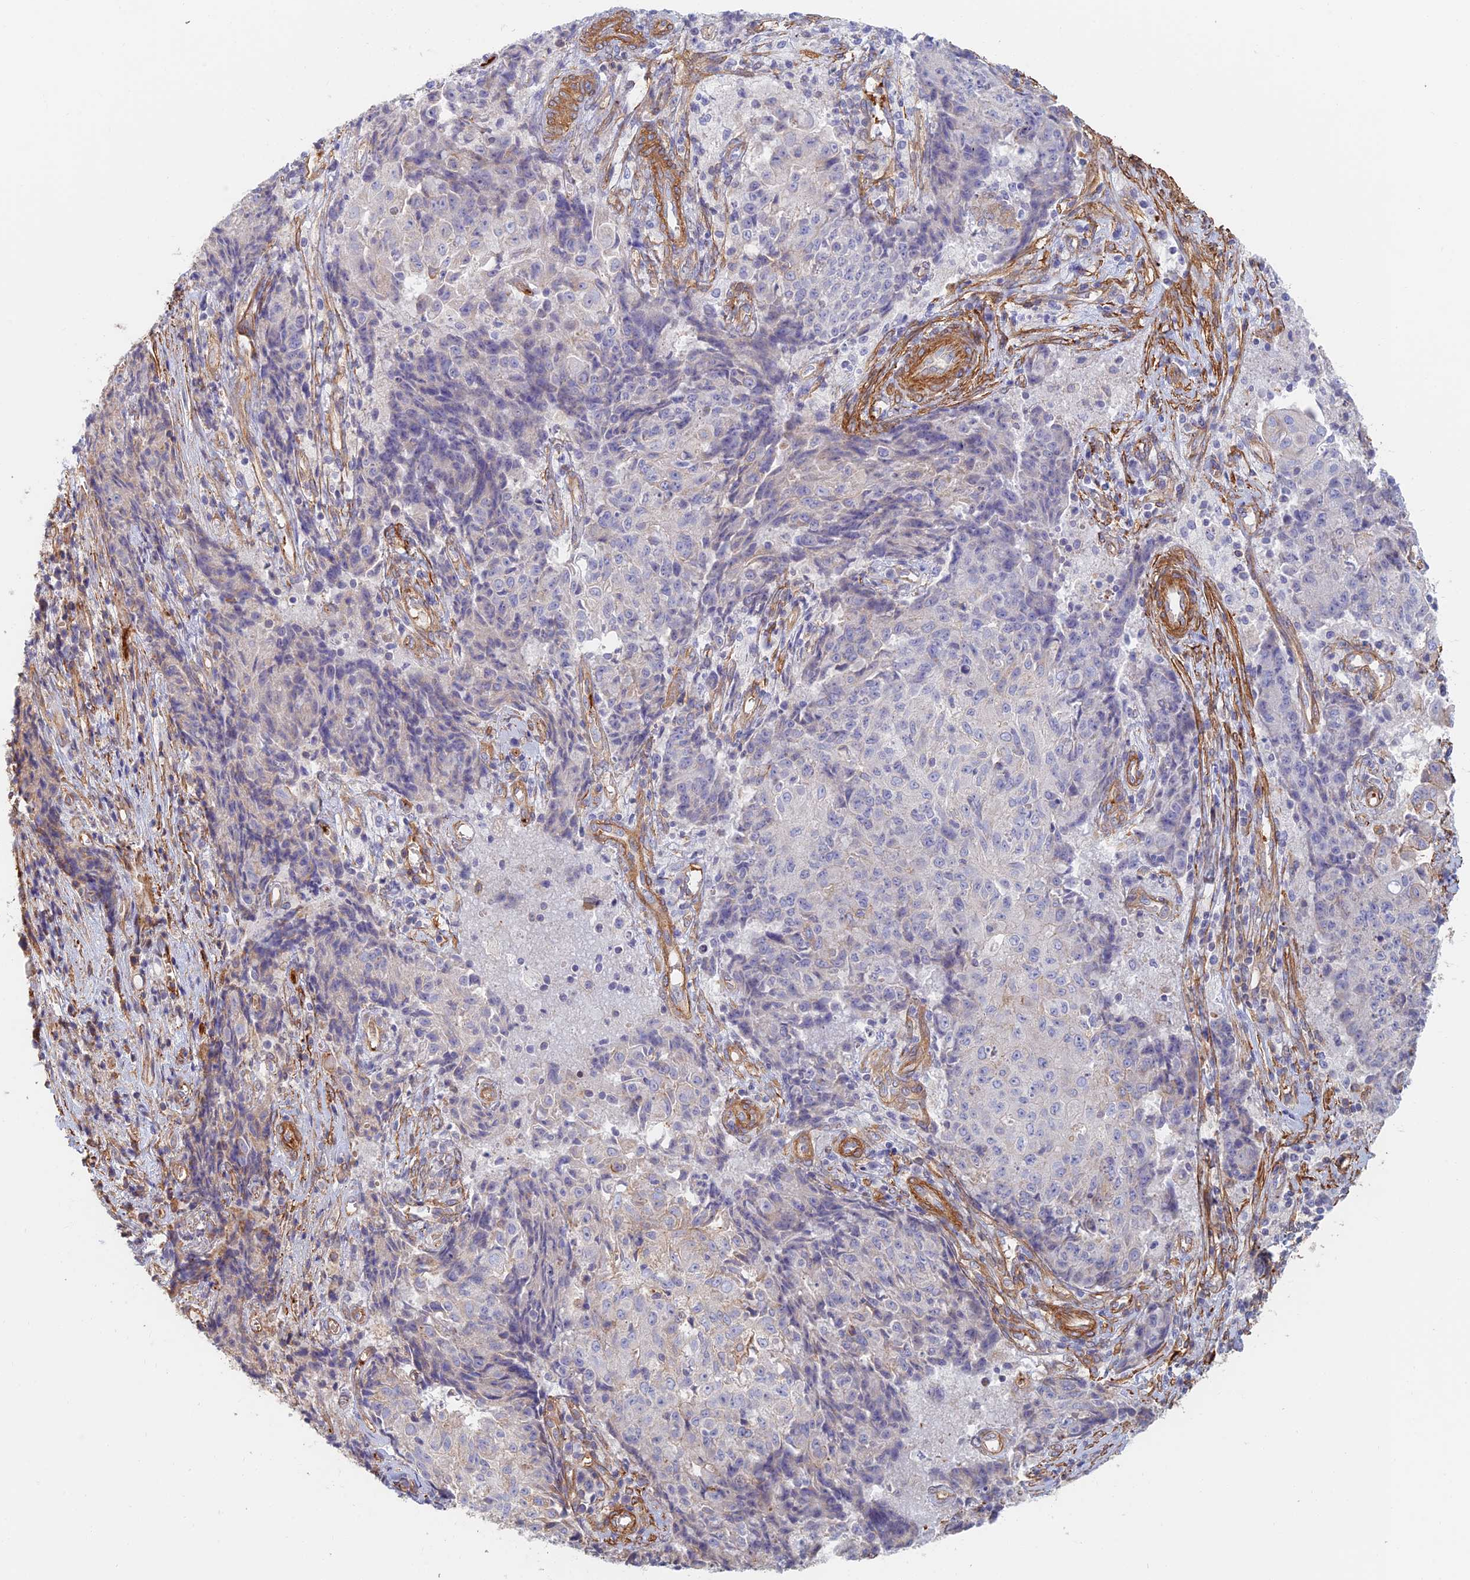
{"staining": {"intensity": "negative", "quantity": "none", "location": "none"}, "tissue": "ovarian cancer", "cell_type": "Tumor cells", "image_type": "cancer", "snomed": [{"axis": "morphology", "description": "Carcinoma, endometroid"}, {"axis": "topography", "description": "Ovary"}], "caption": "Ovarian cancer stained for a protein using IHC reveals no positivity tumor cells.", "gene": "PAK4", "patient": {"sex": "female", "age": 42}}